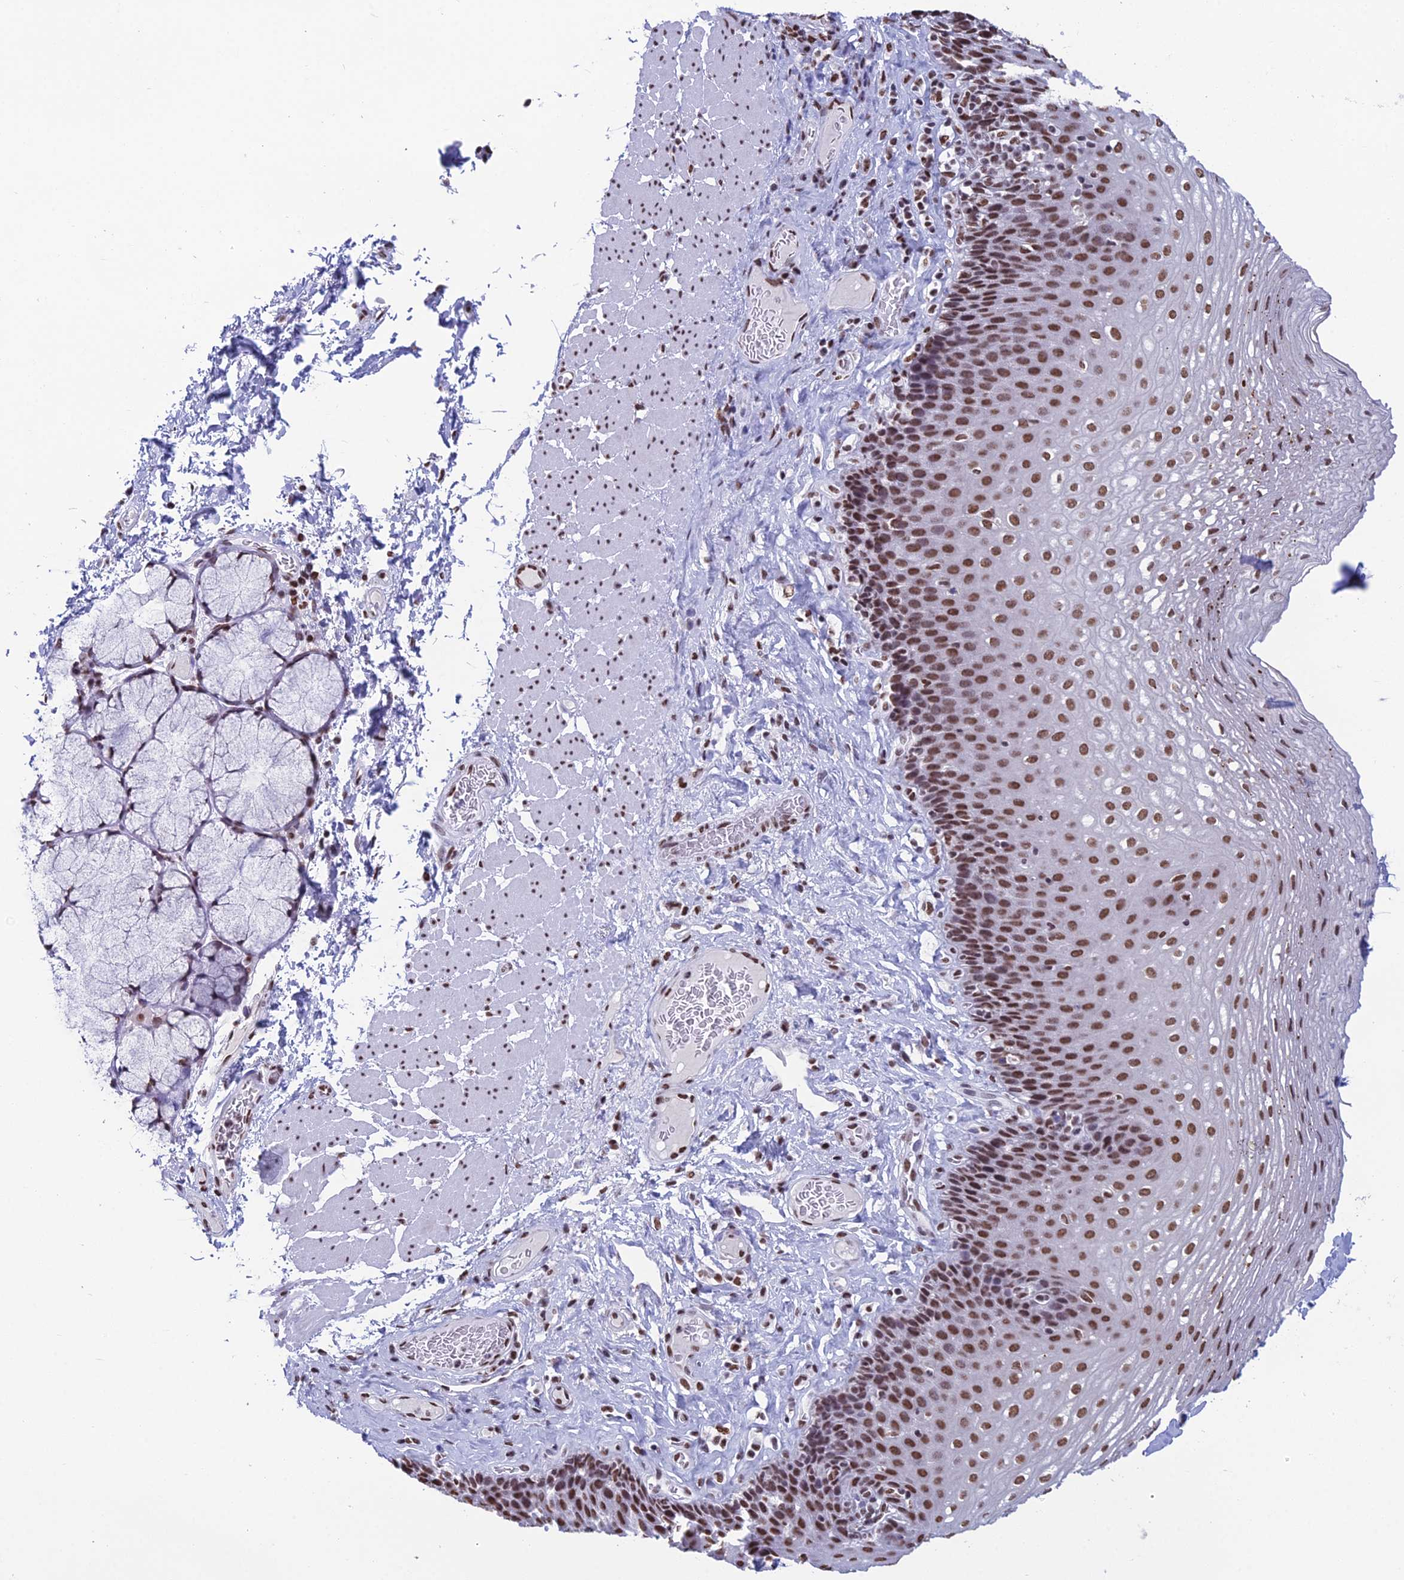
{"staining": {"intensity": "moderate", "quantity": ">75%", "location": "nuclear"}, "tissue": "esophagus", "cell_type": "Squamous epithelial cells", "image_type": "normal", "snomed": [{"axis": "morphology", "description": "Normal tissue, NOS"}, {"axis": "topography", "description": "Esophagus"}], "caption": "High-power microscopy captured an immunohistochemistry (IHC) micrograph of unremarkable esophagus, revealing moderate nuclear expression in about >75% of squamous epithelial cells.", "gene": "PRAMEF12", "patient": {"sex": "female", "age": 66}}